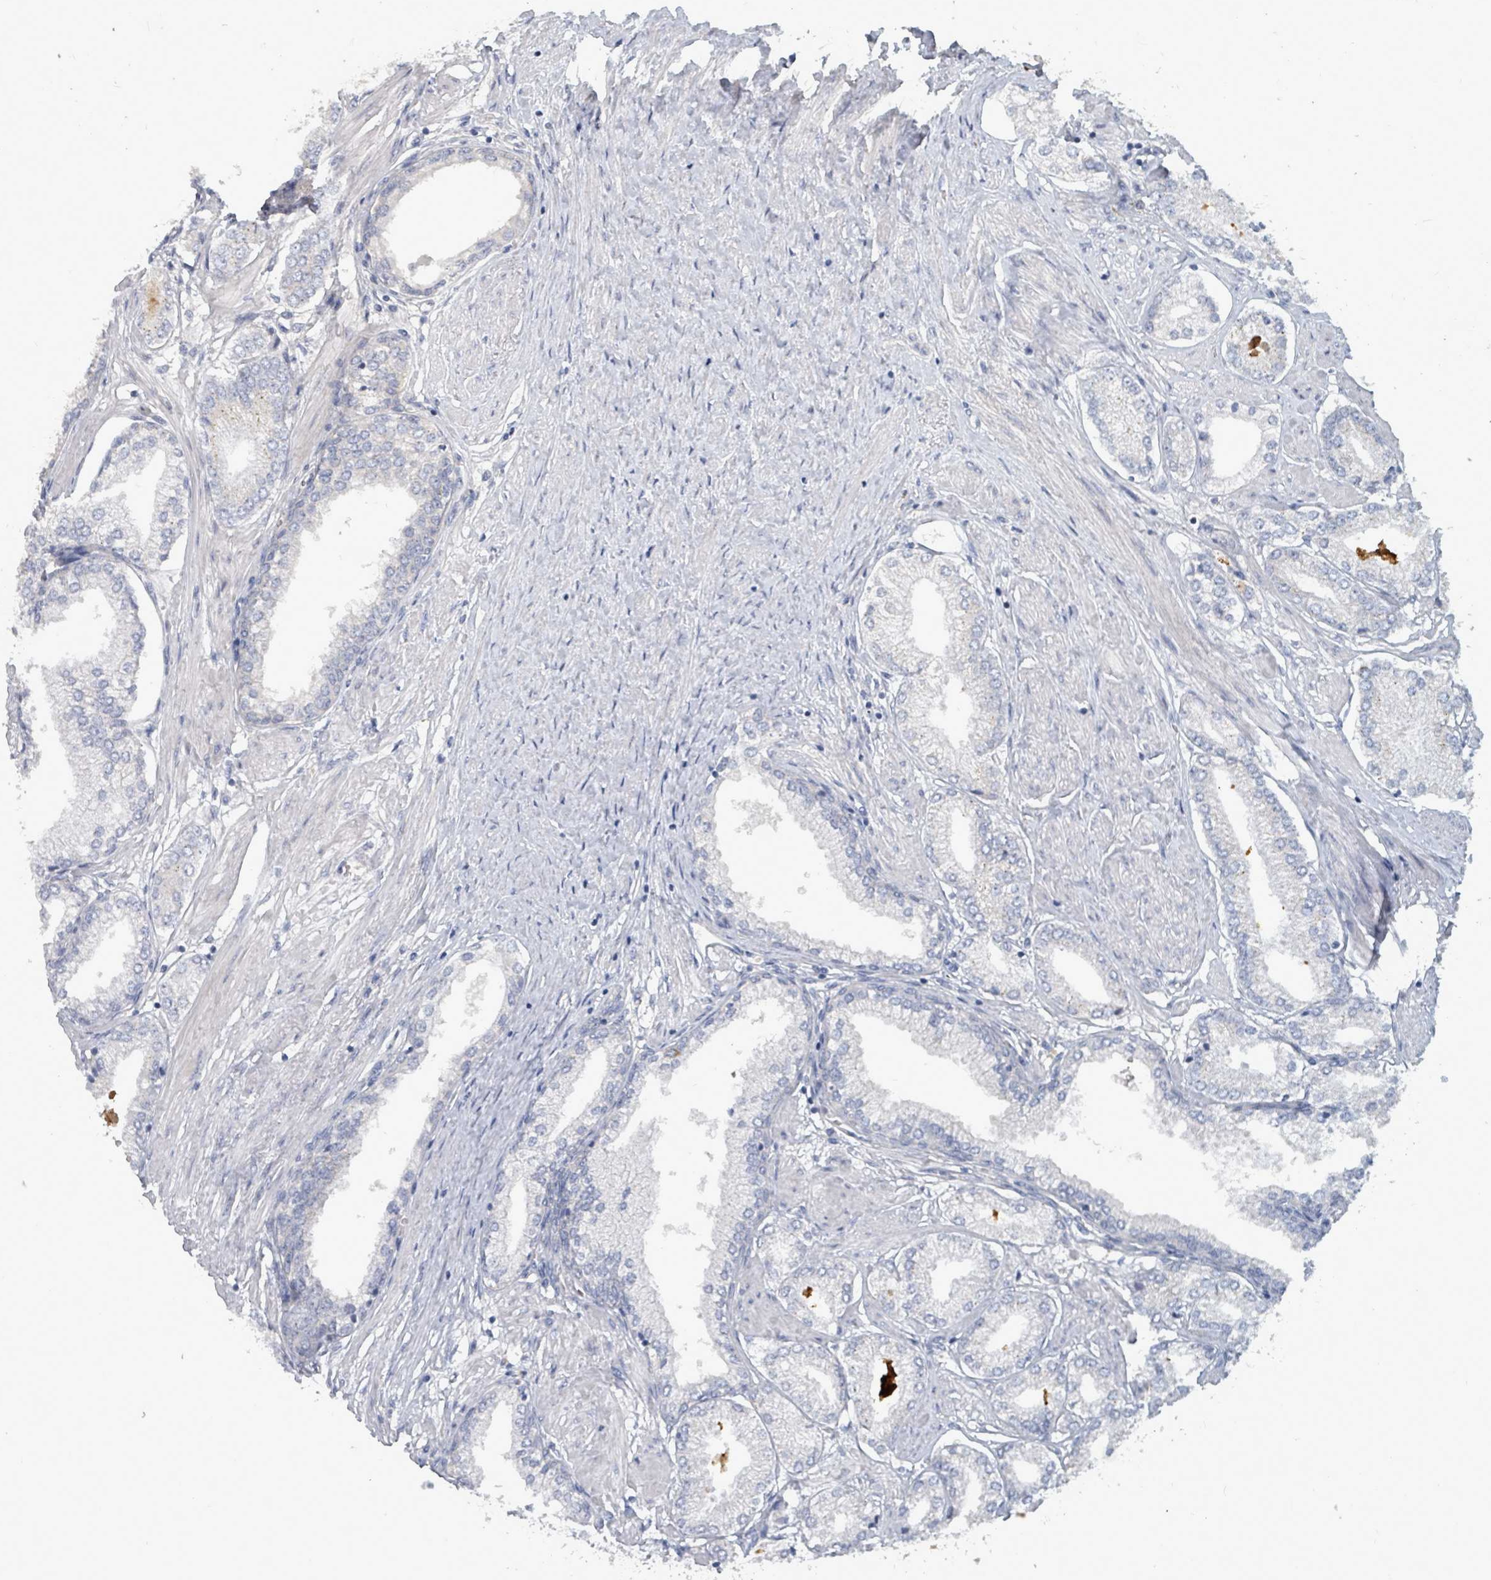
{"staining": {"intensity": "negative", "quantity": "none", "location": "none"}, "tissue": "prostate cancer", "cell_type": "Tumor cells", "image_type": "cancer", "snomed": [{"axis": "morphology", "description": "Adenocarcinoma, High grade"}, {"axis": "topography", "description": "Prostate and seminal vesicle, NOS"}], "caption": "Immunohistochemistry image of human high-grade adenocarcinoma (prostate) stained for a protein (brown), which demonstrates no staining in tumor cells. (DAB immunohistochemistry (IHC) with hematoxylin counter stain).", "gene": "TRDMT1", "patient": {"sex": "male", "age": 64}}